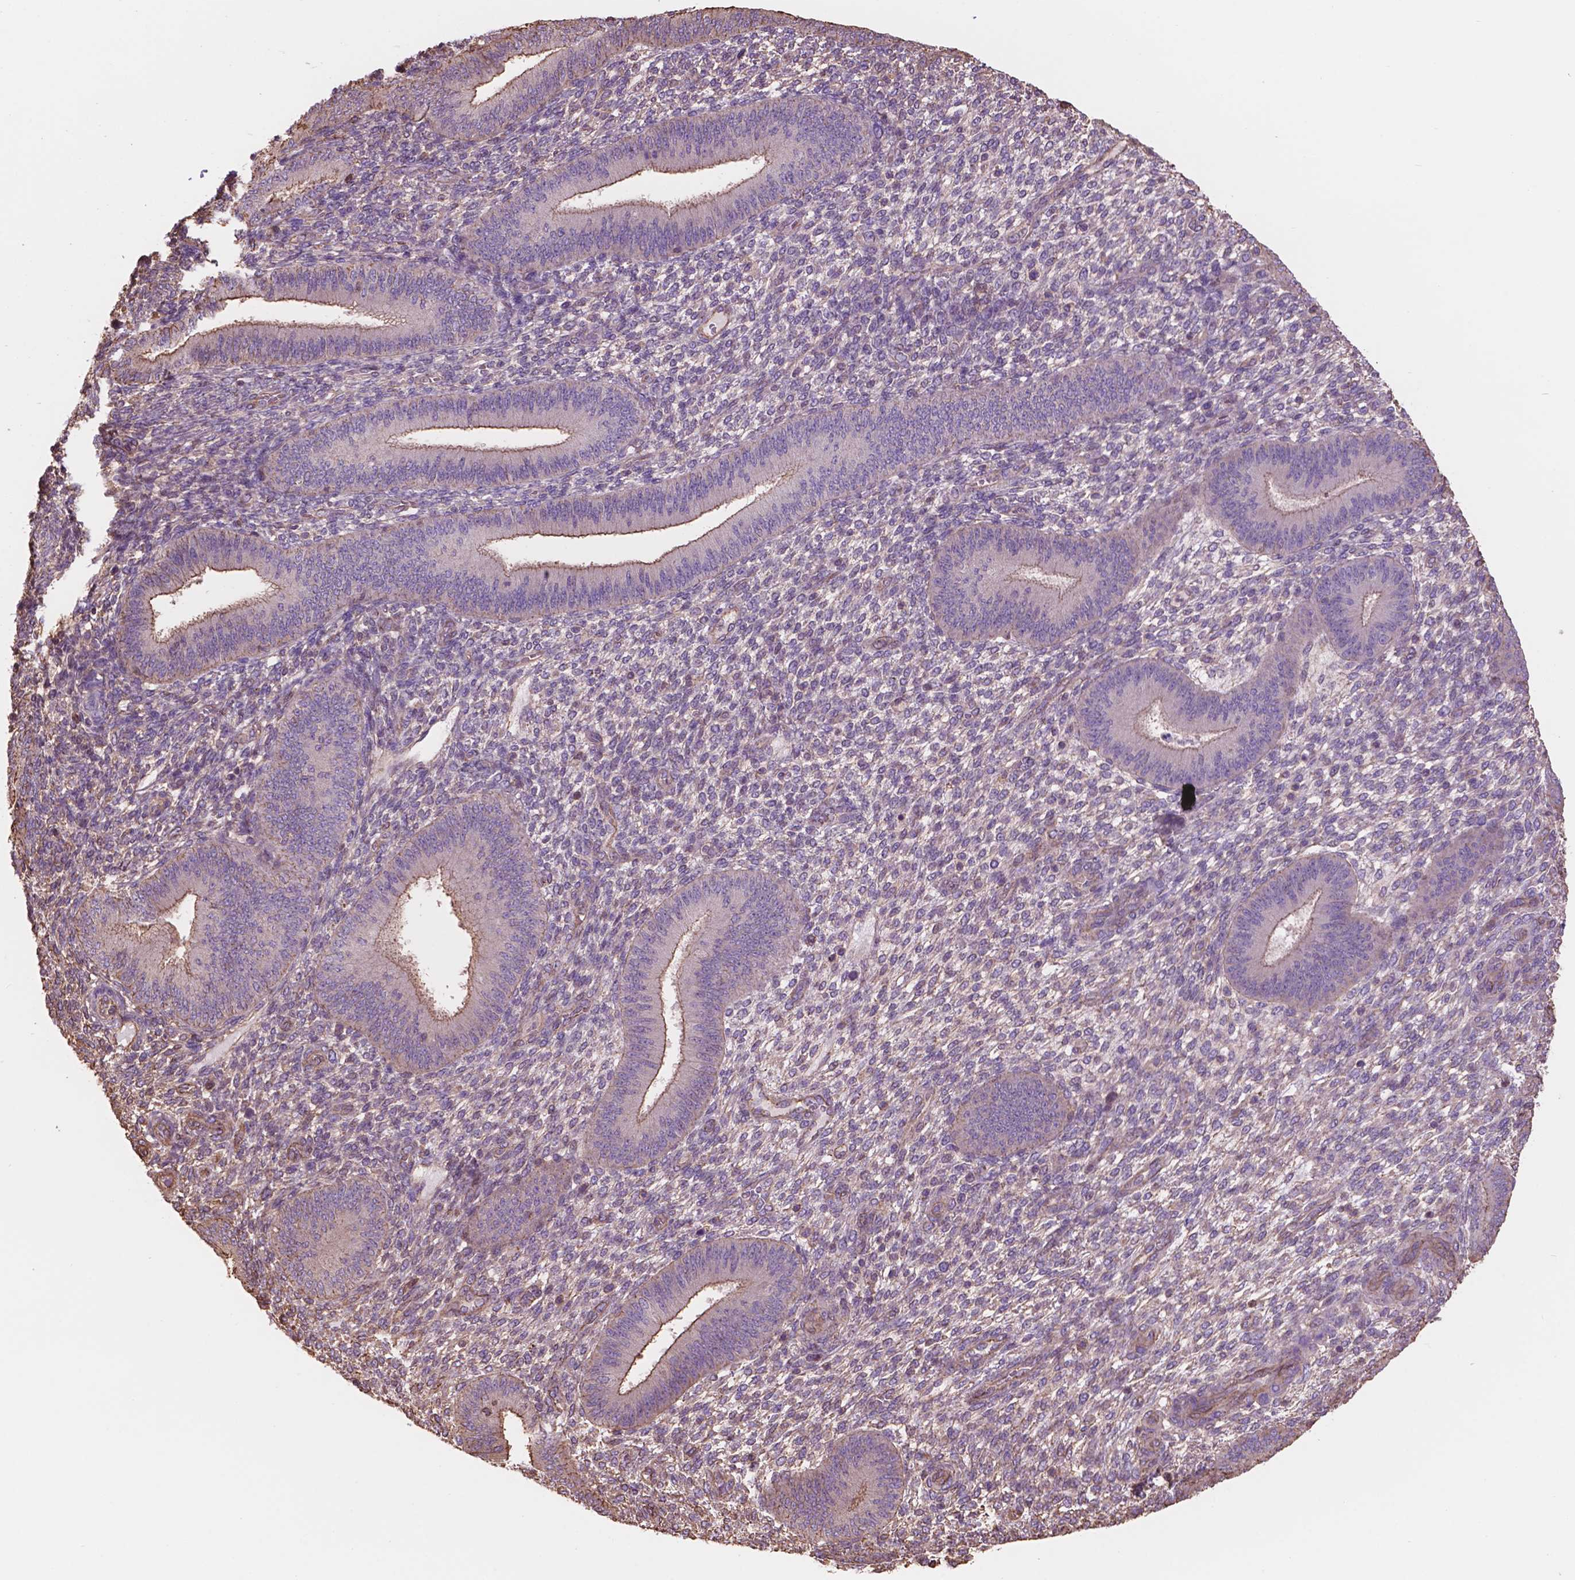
{"staining": {"intensity": "negative", "quantity": "none", "location": "none"}, "tissue": "endometrium", "cell_type": "Cells in endometrial stroma", "image_type": "normal", "snomed": [{"axis": "morphology", "description": "Normal tissue, NOS"}, {"axis": "topography", "description": "Endometrium"}], "caption": "DAB (3,3'-diaminobenzidine) immunohistochemical staining of benign endometrium shows no significant expression in cells in endometrial stroma. (DAB (3,3'-diaminobenzidine) immunohistochemistry (IHC) with hematoxylin counter stain).", "gene": "NIPA2", "patient": {"sex": "female", "age": 39}}